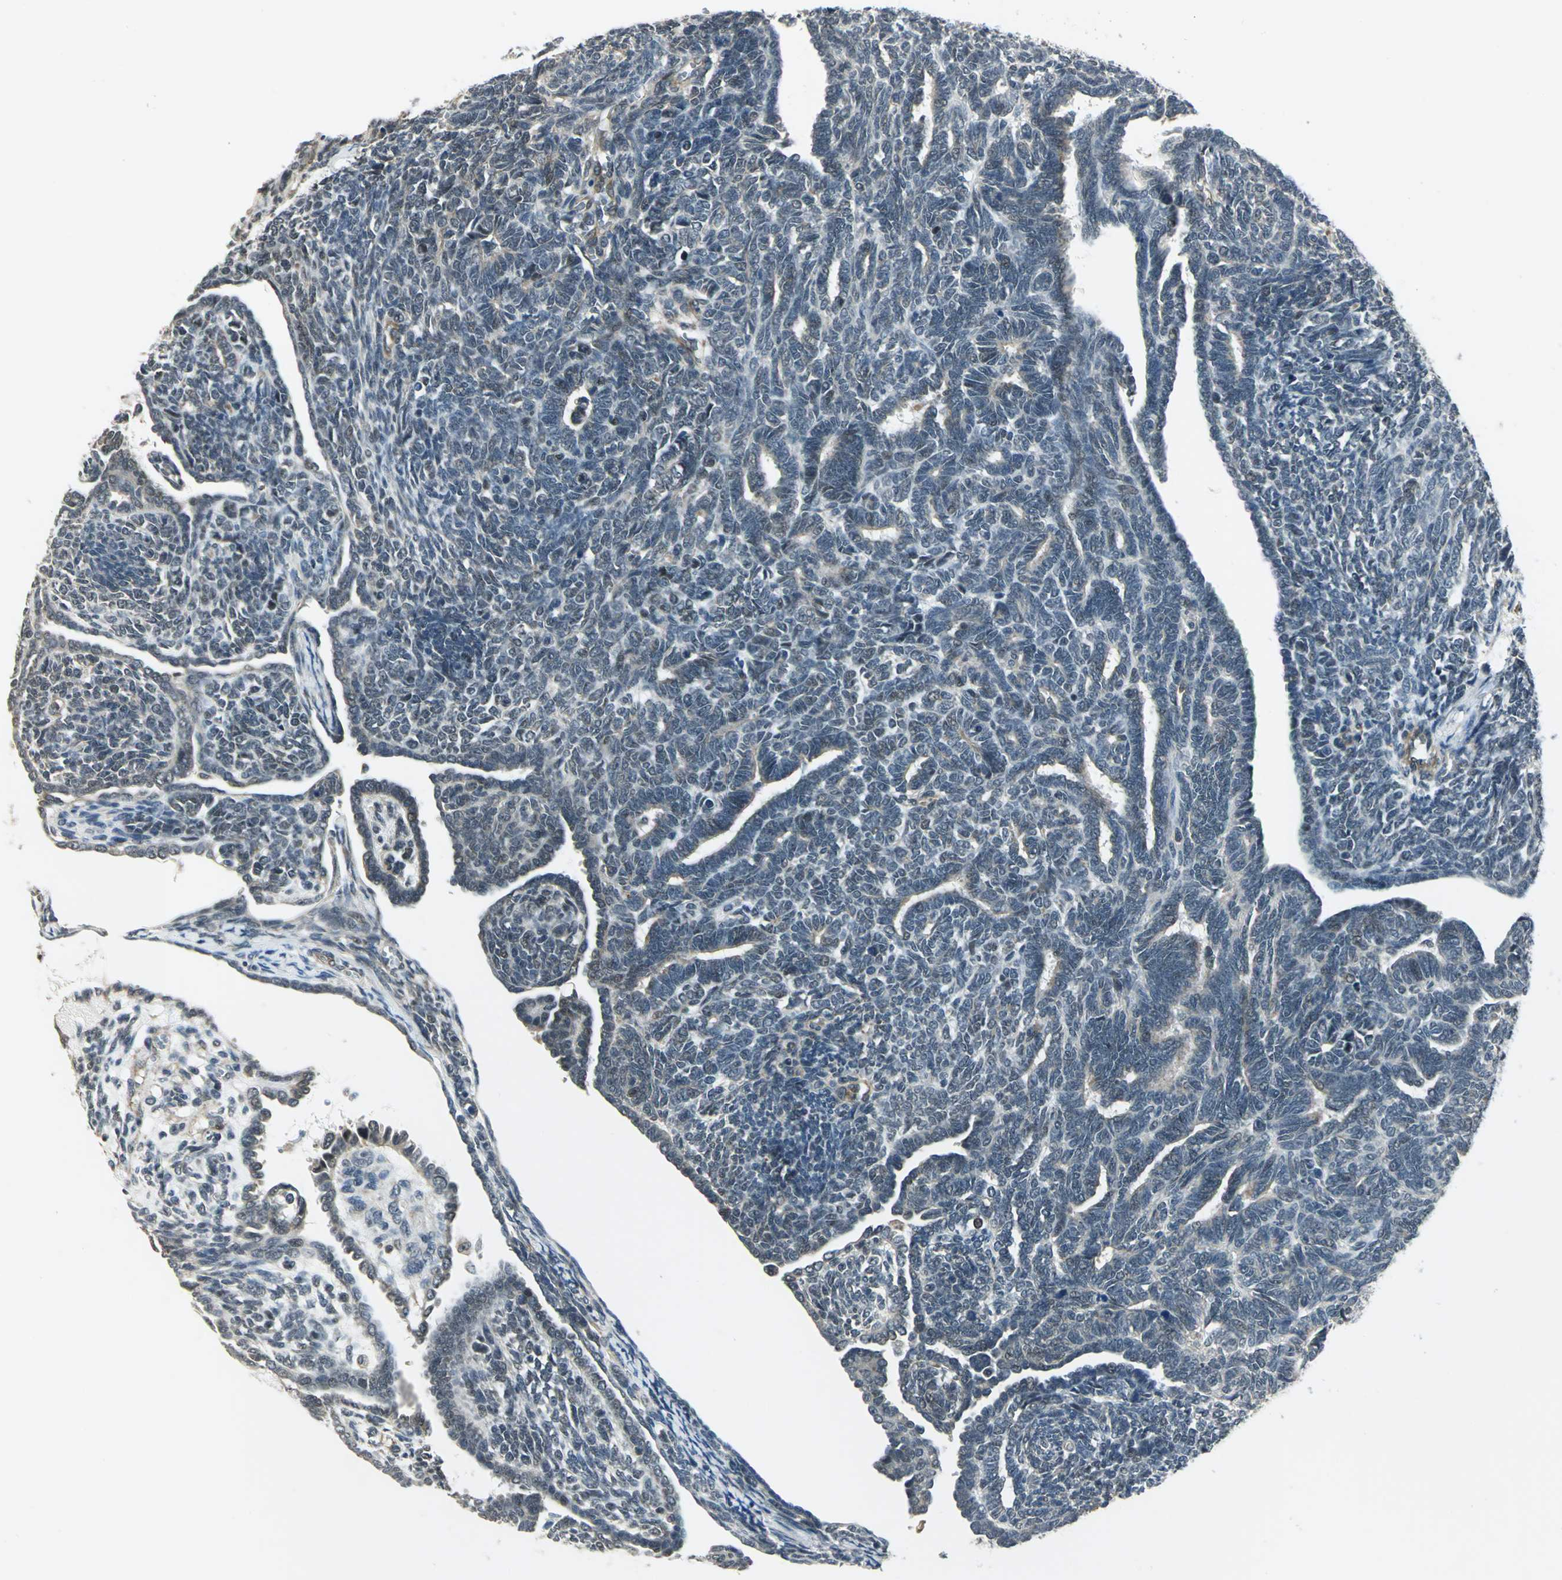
{"staining": {"intensity": "weak", "quantity": "<25%", "location": "cytoplasmic/membranous"}, "tissue": "endometrial cancer", "cell_type": "Tumor cells", "image_type": "cancer", "snomed": [{"axis": "morphology", "description": "Neoplasm, malignant, NOS"}, {"axis": "topography", "description": "Endometrium"}], "caption": "The immunohistochemistry (IHC) image has no significant staining in tumor cells of endometrial cancer tissue.", "gene": "PLAGL2", "patient": {"sex": "female", "age": 74}}